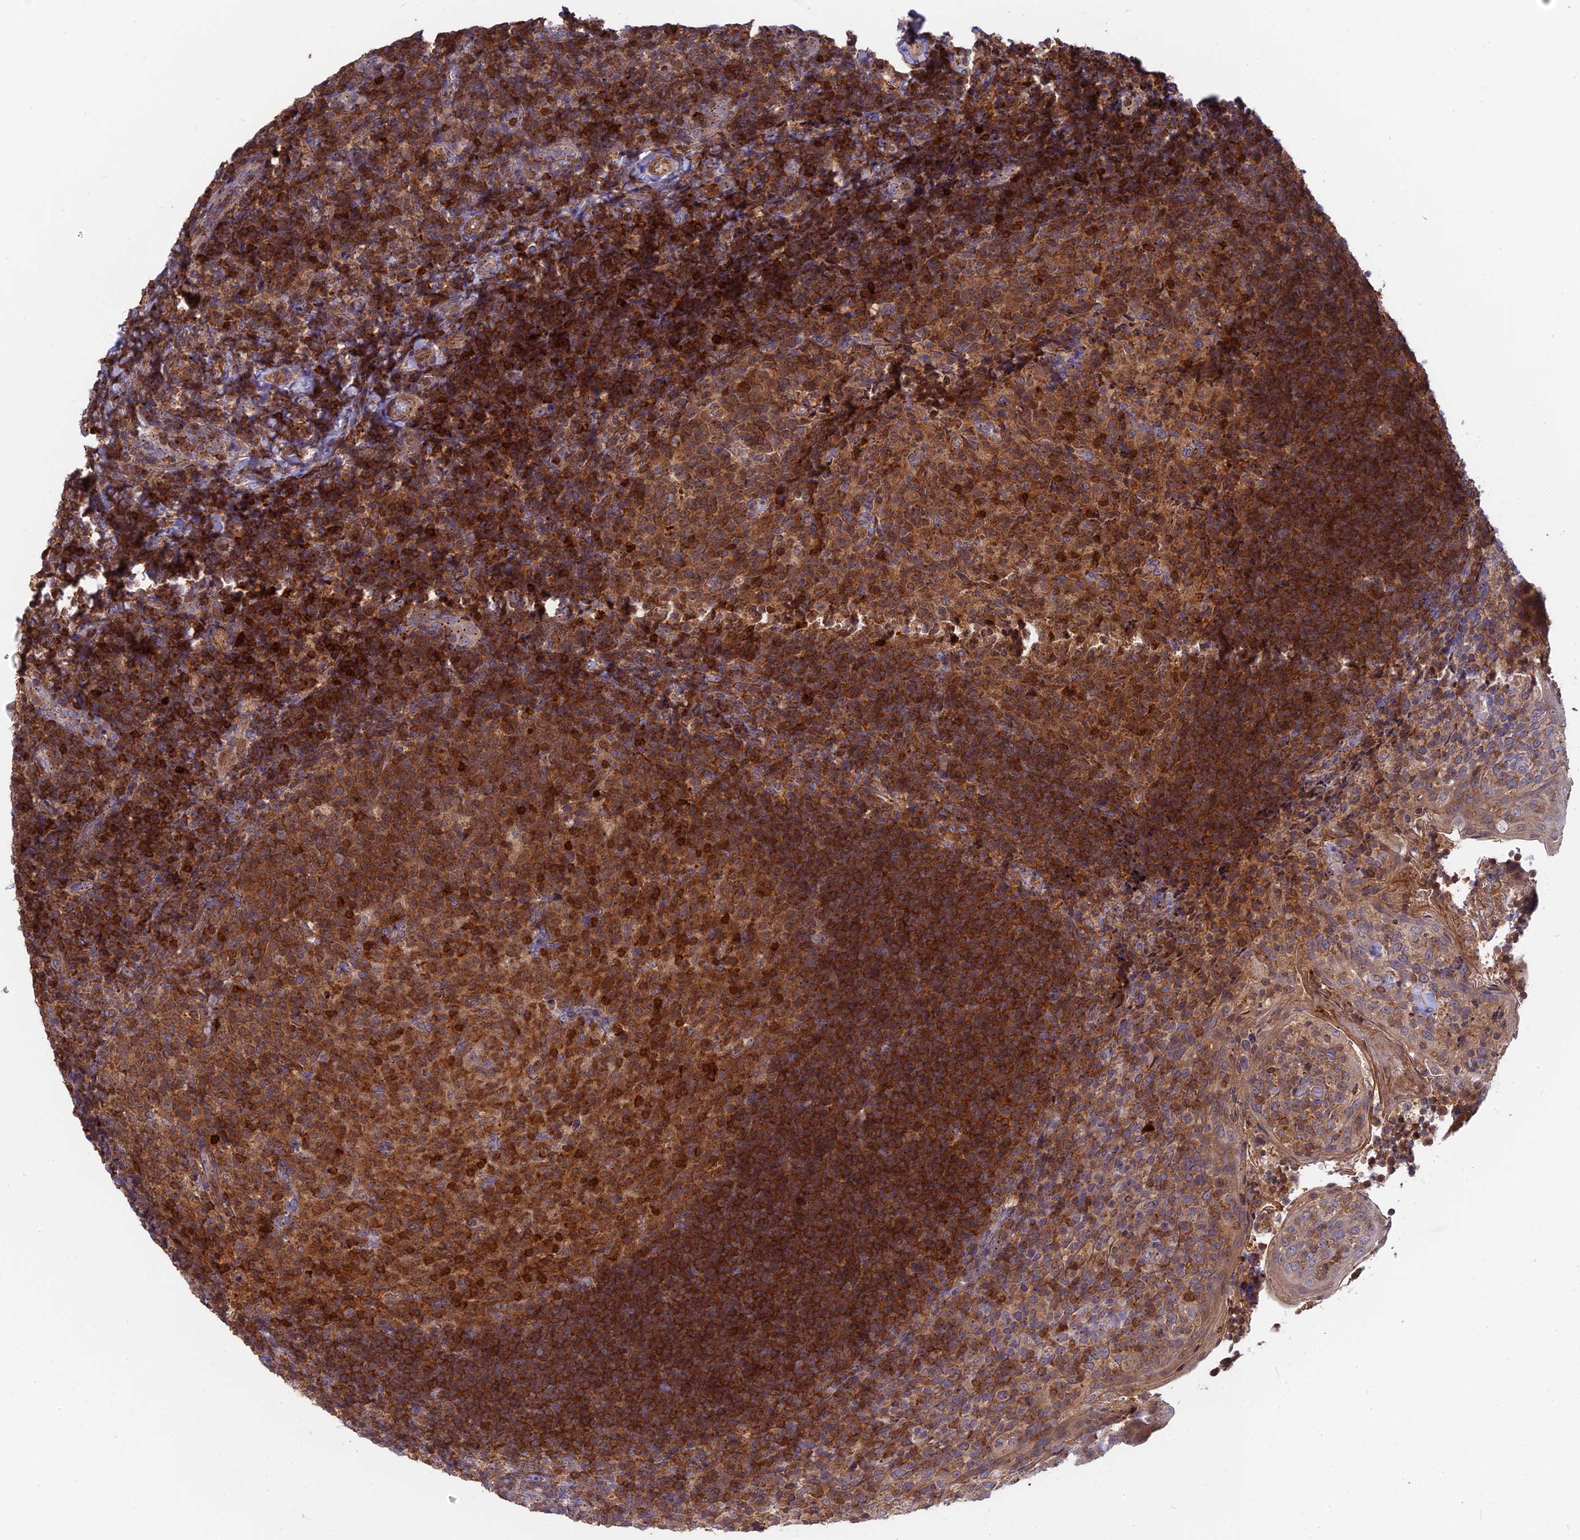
{"staining": {"intensity": "moderate", "quantity": ">75%", "location": "cytoplasmic/membranous"}, "tissue": "tonsil", "cell_type": "Germinal center cells", "image_type": "normal", "snomed": [{"axis": "morphology", "description": "Normal tissue, NOS"}, {"axis": "topography", "description": "Tonsil"}], "caption": "Immunohistochemistry (IHC) histopathology image of normal tonsil: tonsil stained using IHC exhibits medium levels of moderate protein expression localized specifically in the cytoplasmic/membranous of germinal center cells, appearing as a cytoplasmic/membranous brown color.", "gene": "RPIA", "patient": {"sex": "female", "age": 10}}